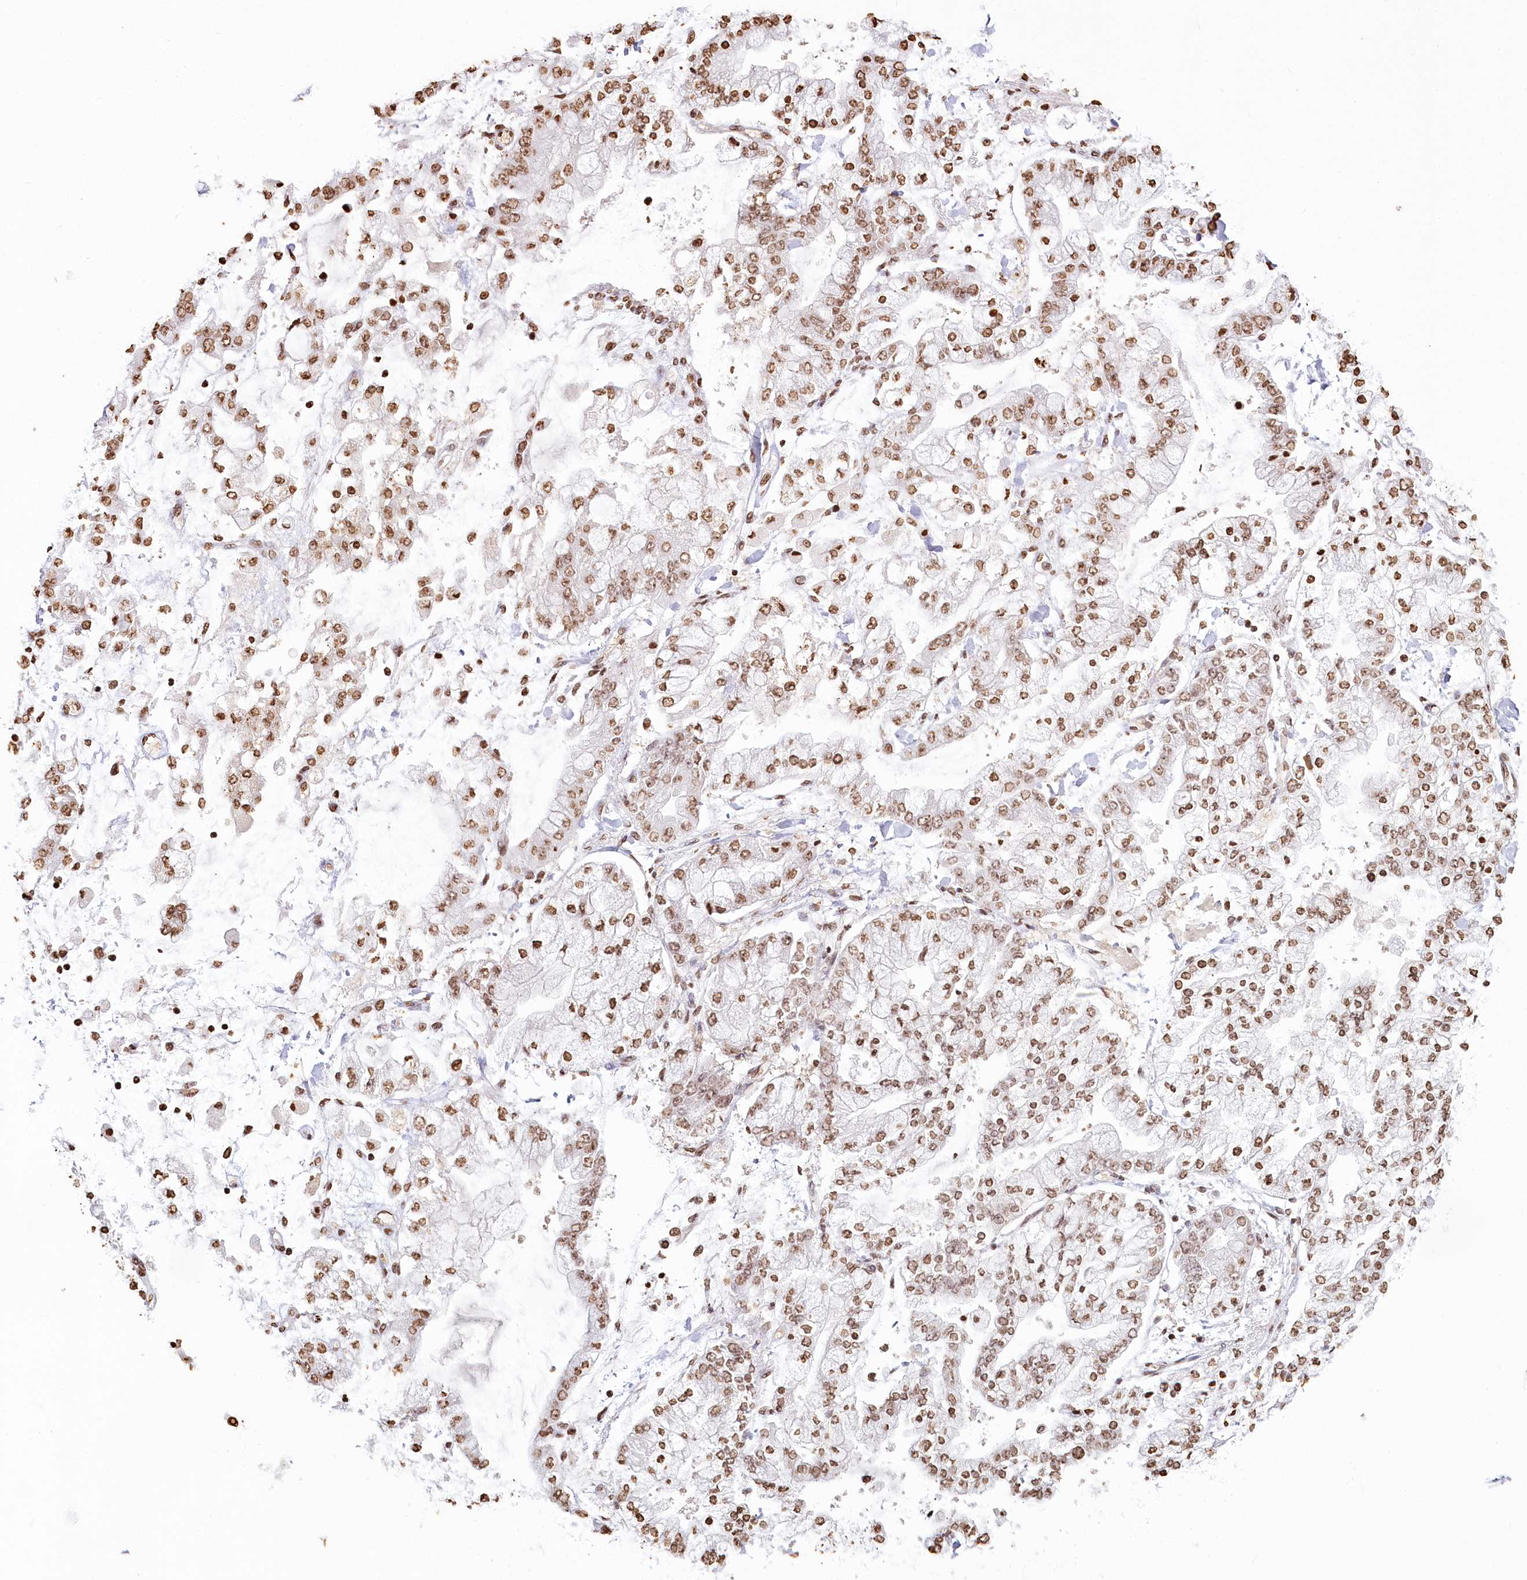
{"staining": {"intensity": "moderate", "quantity": ">75%", "location": "nuclear"}, "tissue": "stomach cancer", "cell_type": "Tumor cells", "image_type": "cancer", "snomed": [{"axis": "morphology", "description": "Normal tissue, NOS"}, {"axis": "morphology", "description": "Adenocarcinoma, NOS"}, {"axis": "topography", "description": "Stomach, upper"}, {"axis": "topography", "description": "Stomach"}], "caption": "There is medium levels of moderate nuclear positivity in tumor cells of adenocarcinoma (stomach), as demonstrated by immunohistochemical staining (brown color).", "gene": "FAM13A", "patient": {"sex": "male", "age": 76}}